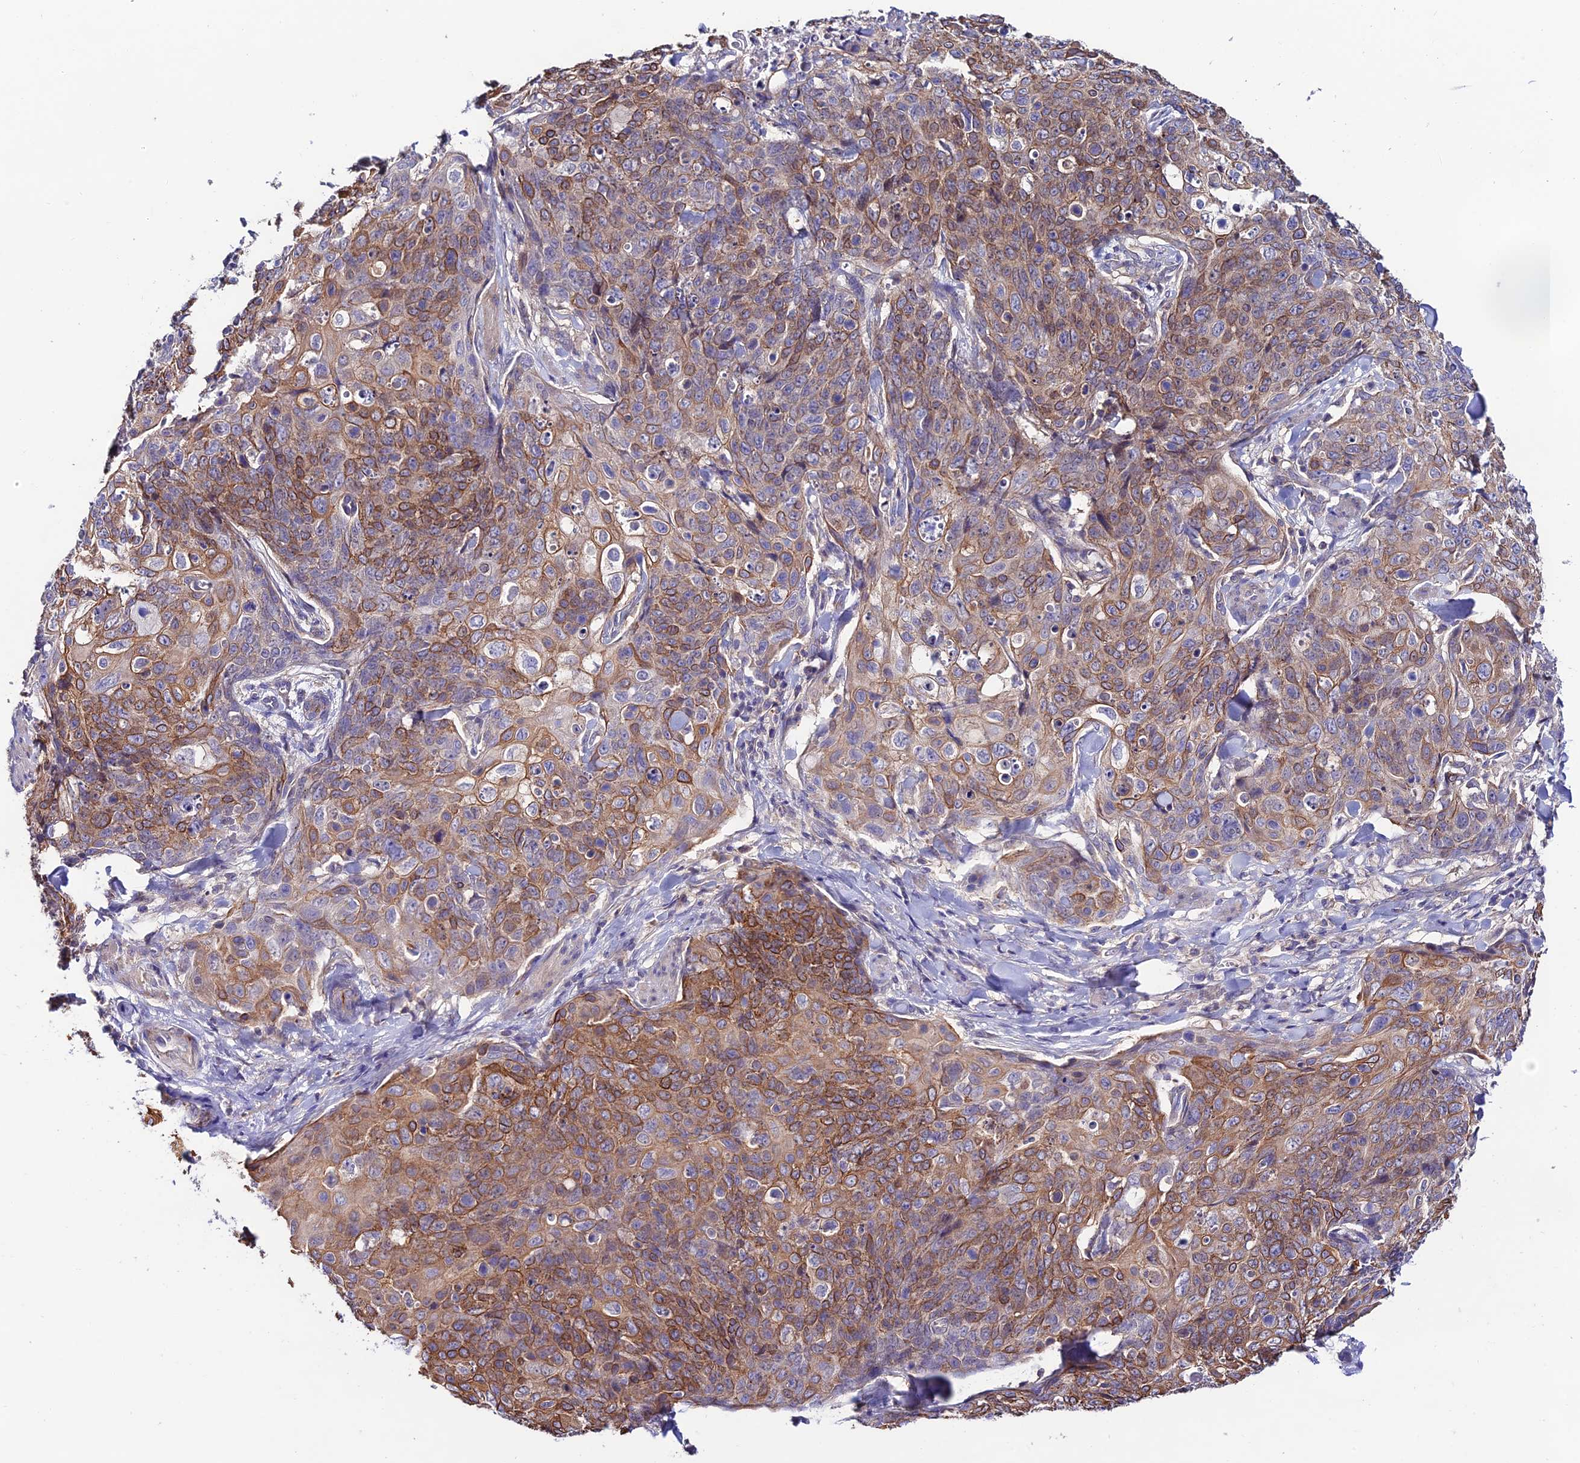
{"staining": {"intensity": "moderate", "quantity": ">75%", "location": "cytoplasmic/membranous"}, "tissue": "skin cancer", "cell_type": "Tumor cells", "image_type": "cancer", "snomed": [{"axis": "morphology", "description": "Squamous cell carcinoma, NOS"}, {"axis": "topography", "description": "Skin"}, {"axis": "topography", "description": "Vulva"}], "caption": "IHC histopathology image of human squamous cell carcinoma (skin) stained for a protein (brown), which demonstrates medium levels of moderate cytoplasmic/membranous staining in approximately >75% of tumor cells.", "gene": "BRME1", "patient": {"sex": "female", "age": 85}}